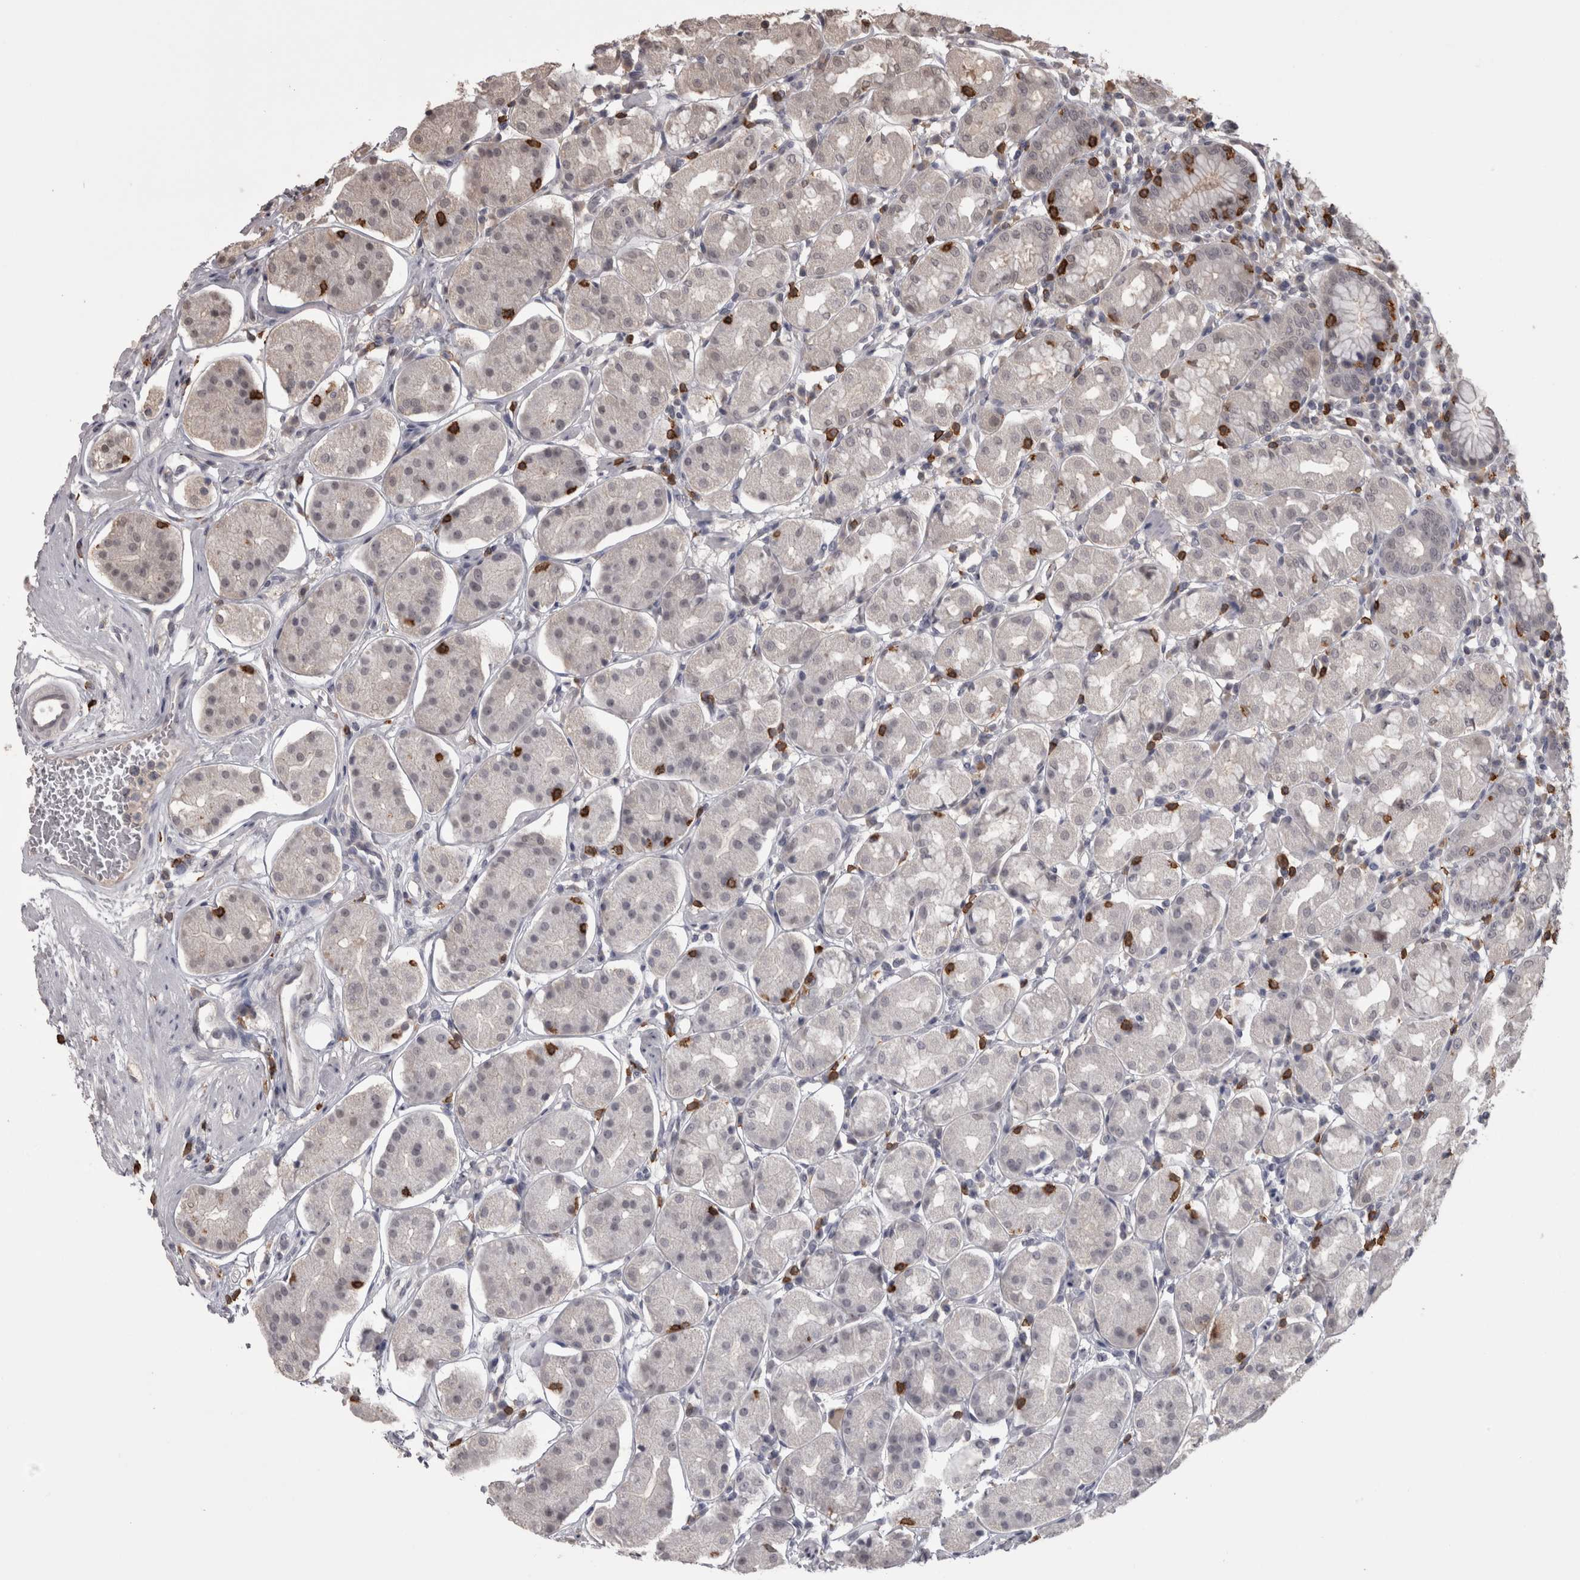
{"staining": {"intensity": "moderate", "quantity": "<25%", "location": "nuclear"}, "tissue": "stomach", "cell_type": "Glandular cells", "image_type": "normal", "snomed": [{"axis": "morphology", "description": "Normal tissue, NOS"}, {"axis": "topography", "description": "Stomach"}, {"axis": "topography", "description": "Stomach, lower"}], "caption": "This image reveals immunohistochemistry staining of normal human stomach, with low moderate nuclear positivity in about <25% of glandular cells.", "gene": "SKAP1", "patient": {"sex": "female", "age": 56}}